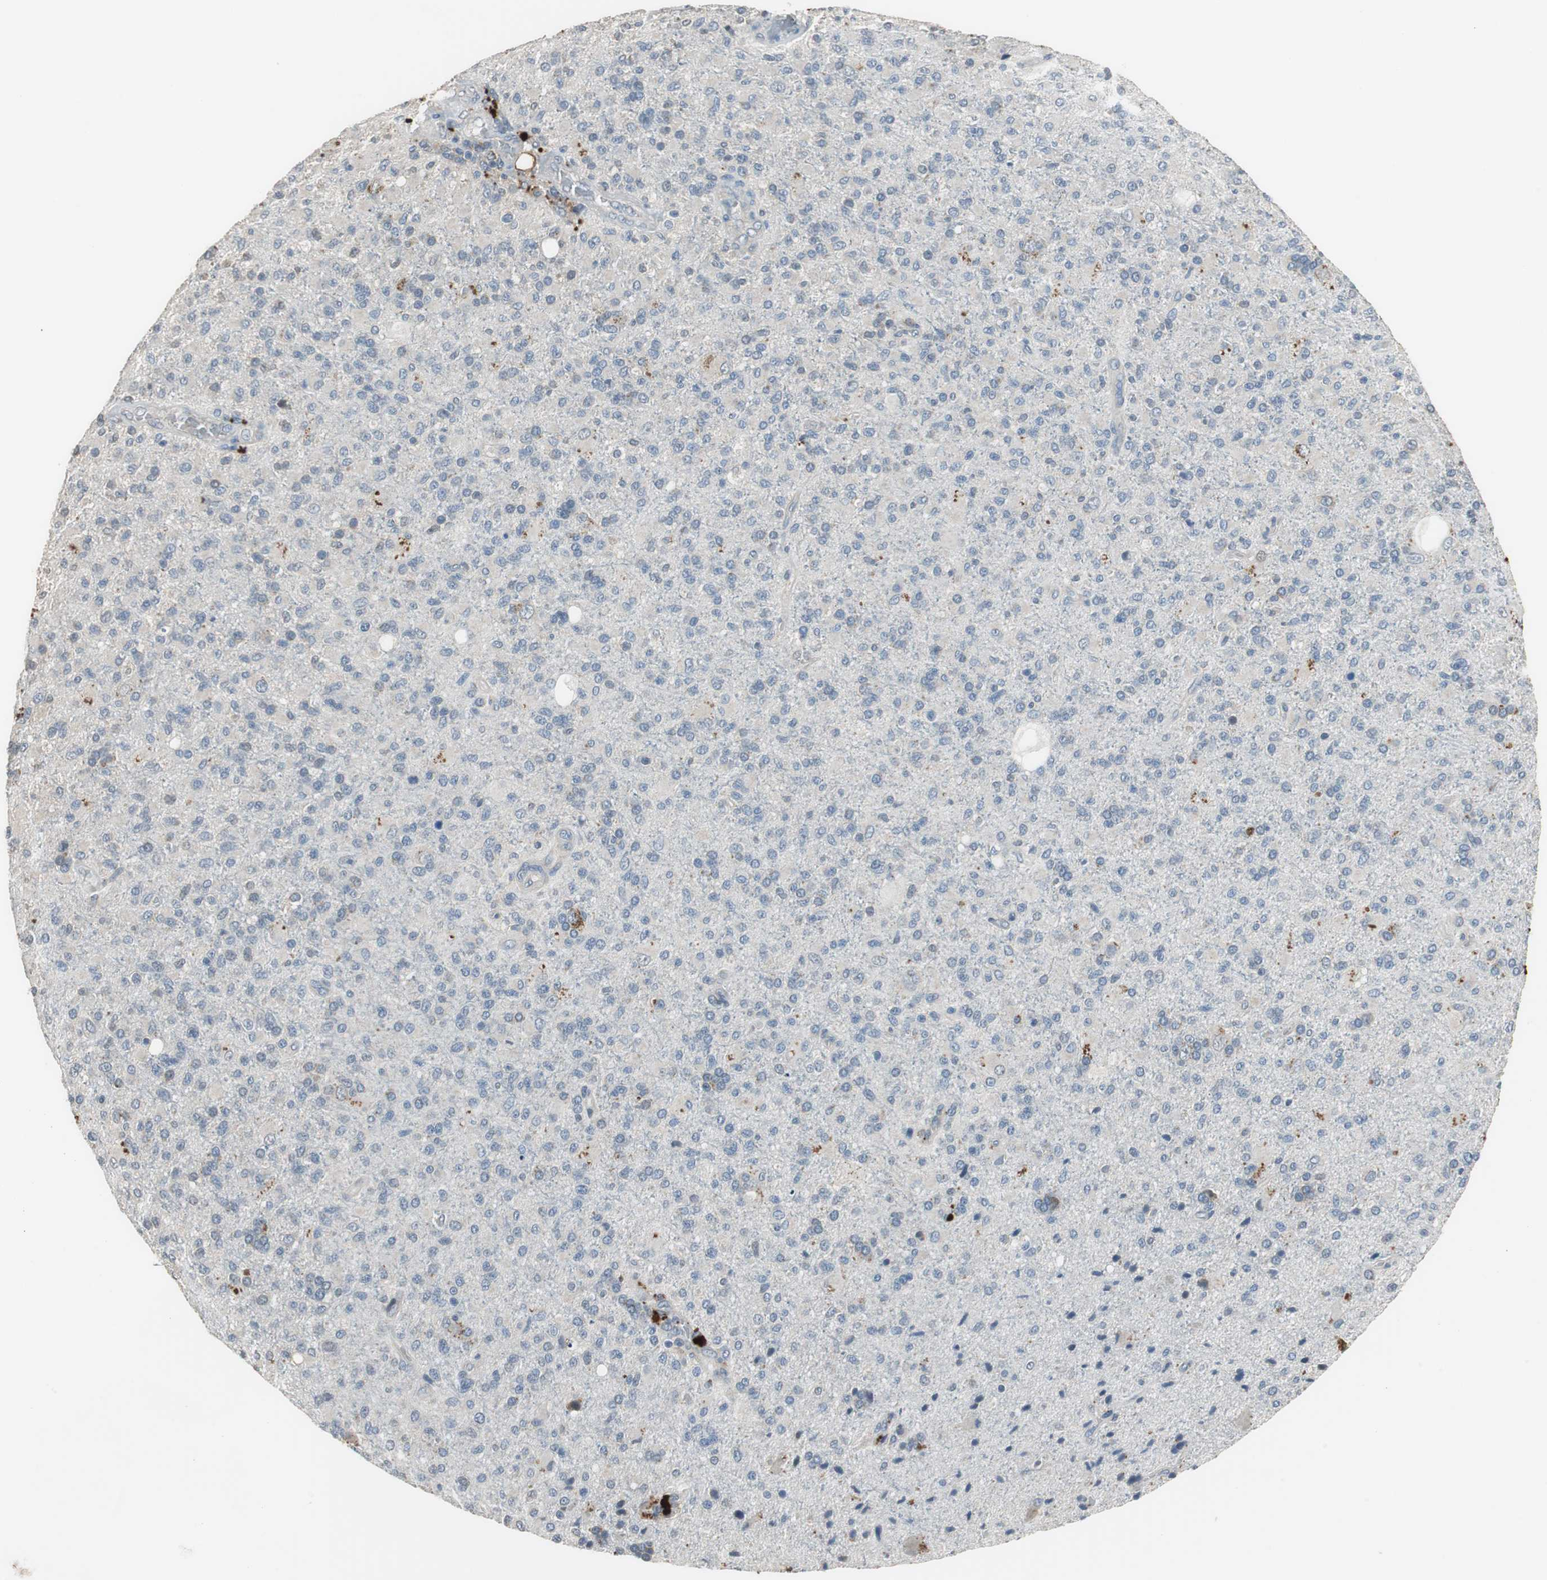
{"staining": {"intensity": "negative", "quantity": "none", "location": "none"}, "tissue": "glioma", "cell_type": "Tumor cells", "image_type": "cancer", "snomed": [{"axis": "morphology", "description": "Glioma, malignant, High grade"}, {"axis": "topography", "description": "Brain"}], "caption": "Immunohistochemistry of human malignant high-grade glioma reveals no staining in tumor cells.", "gene": "PI4KB", "patient": {"sex": "male", "age": 71}}